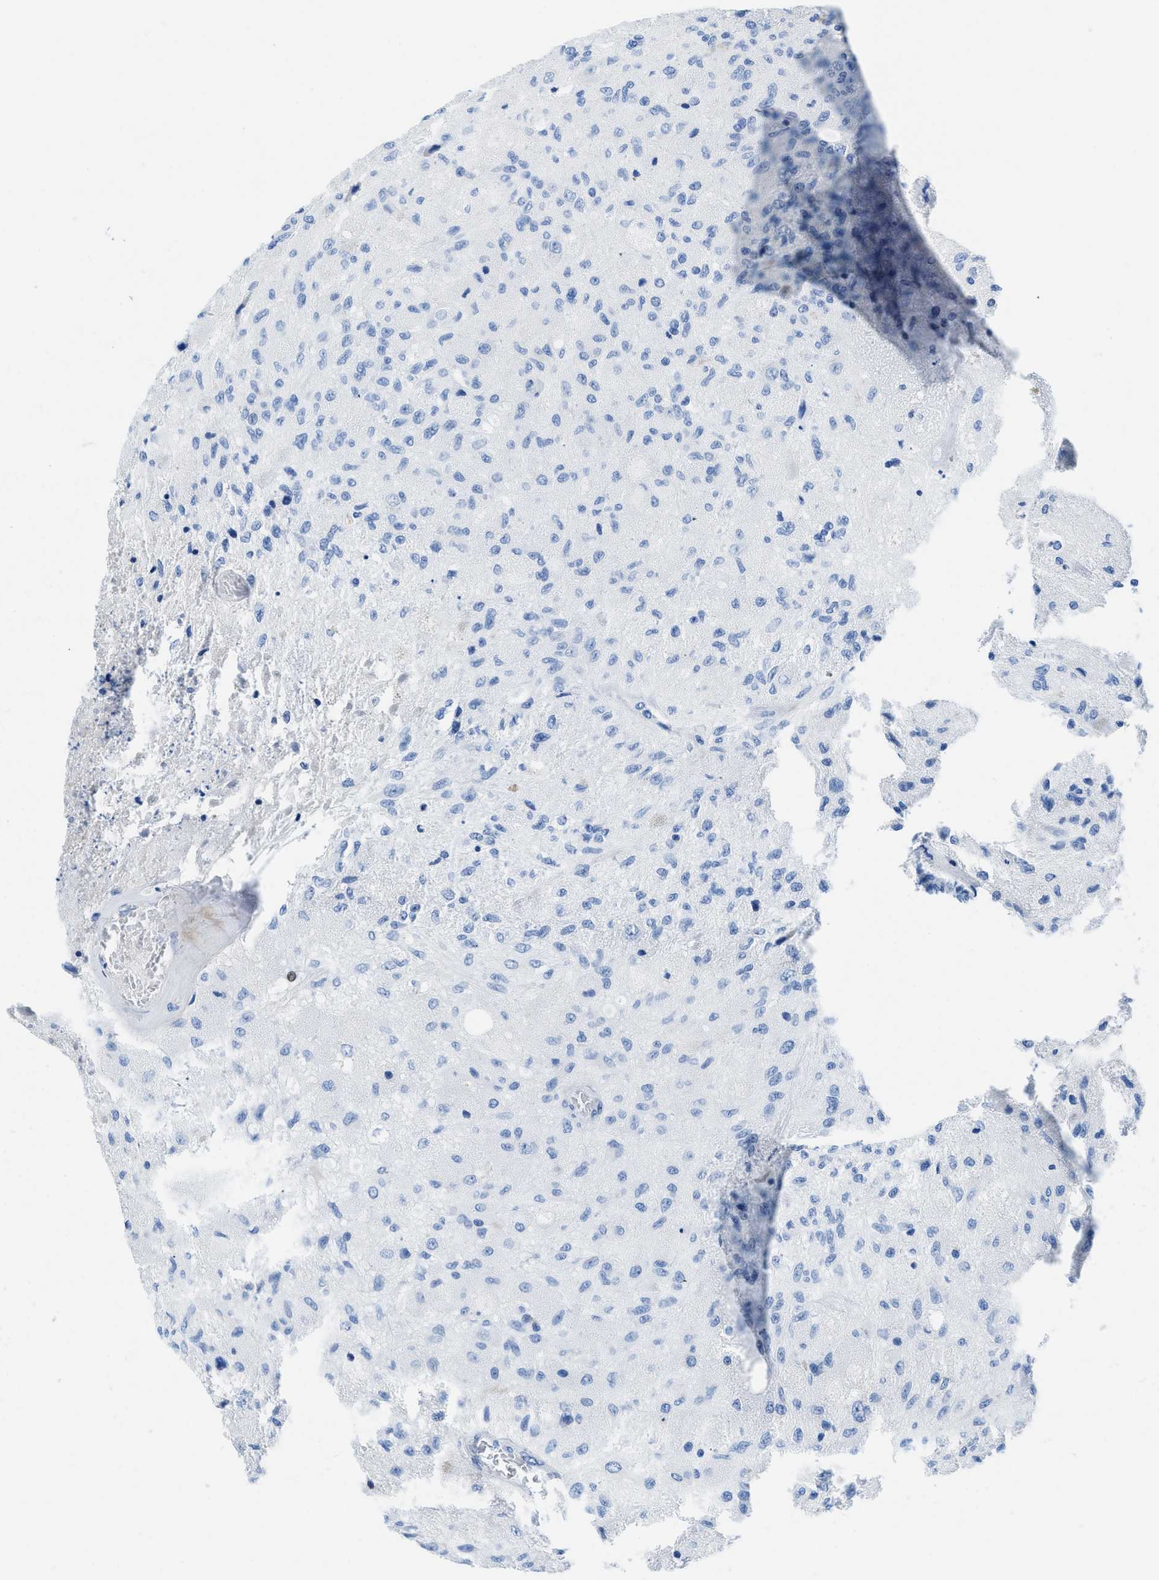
{"staining": {"intensity": "negative", "quantity": "none", "location": "none"}, "tissue": "glioma", "cell_type": "Tumor cells", "image_type": "cancer", "snomed": [{"axis": "morphology", "description": "Normal tissue, NOS"}, {"axis": "morphology", "description": "Glioma, malignant, High grade"}, {"axis": "topography", "description": "Cerebral cortex"}], "caption": "Immunohistochemical staining of malignant glioma (high-grade) reveals no significant expression in tumor cells.", "gene": "COL3A1", "patient": {"sex": "male", "age": 77}}